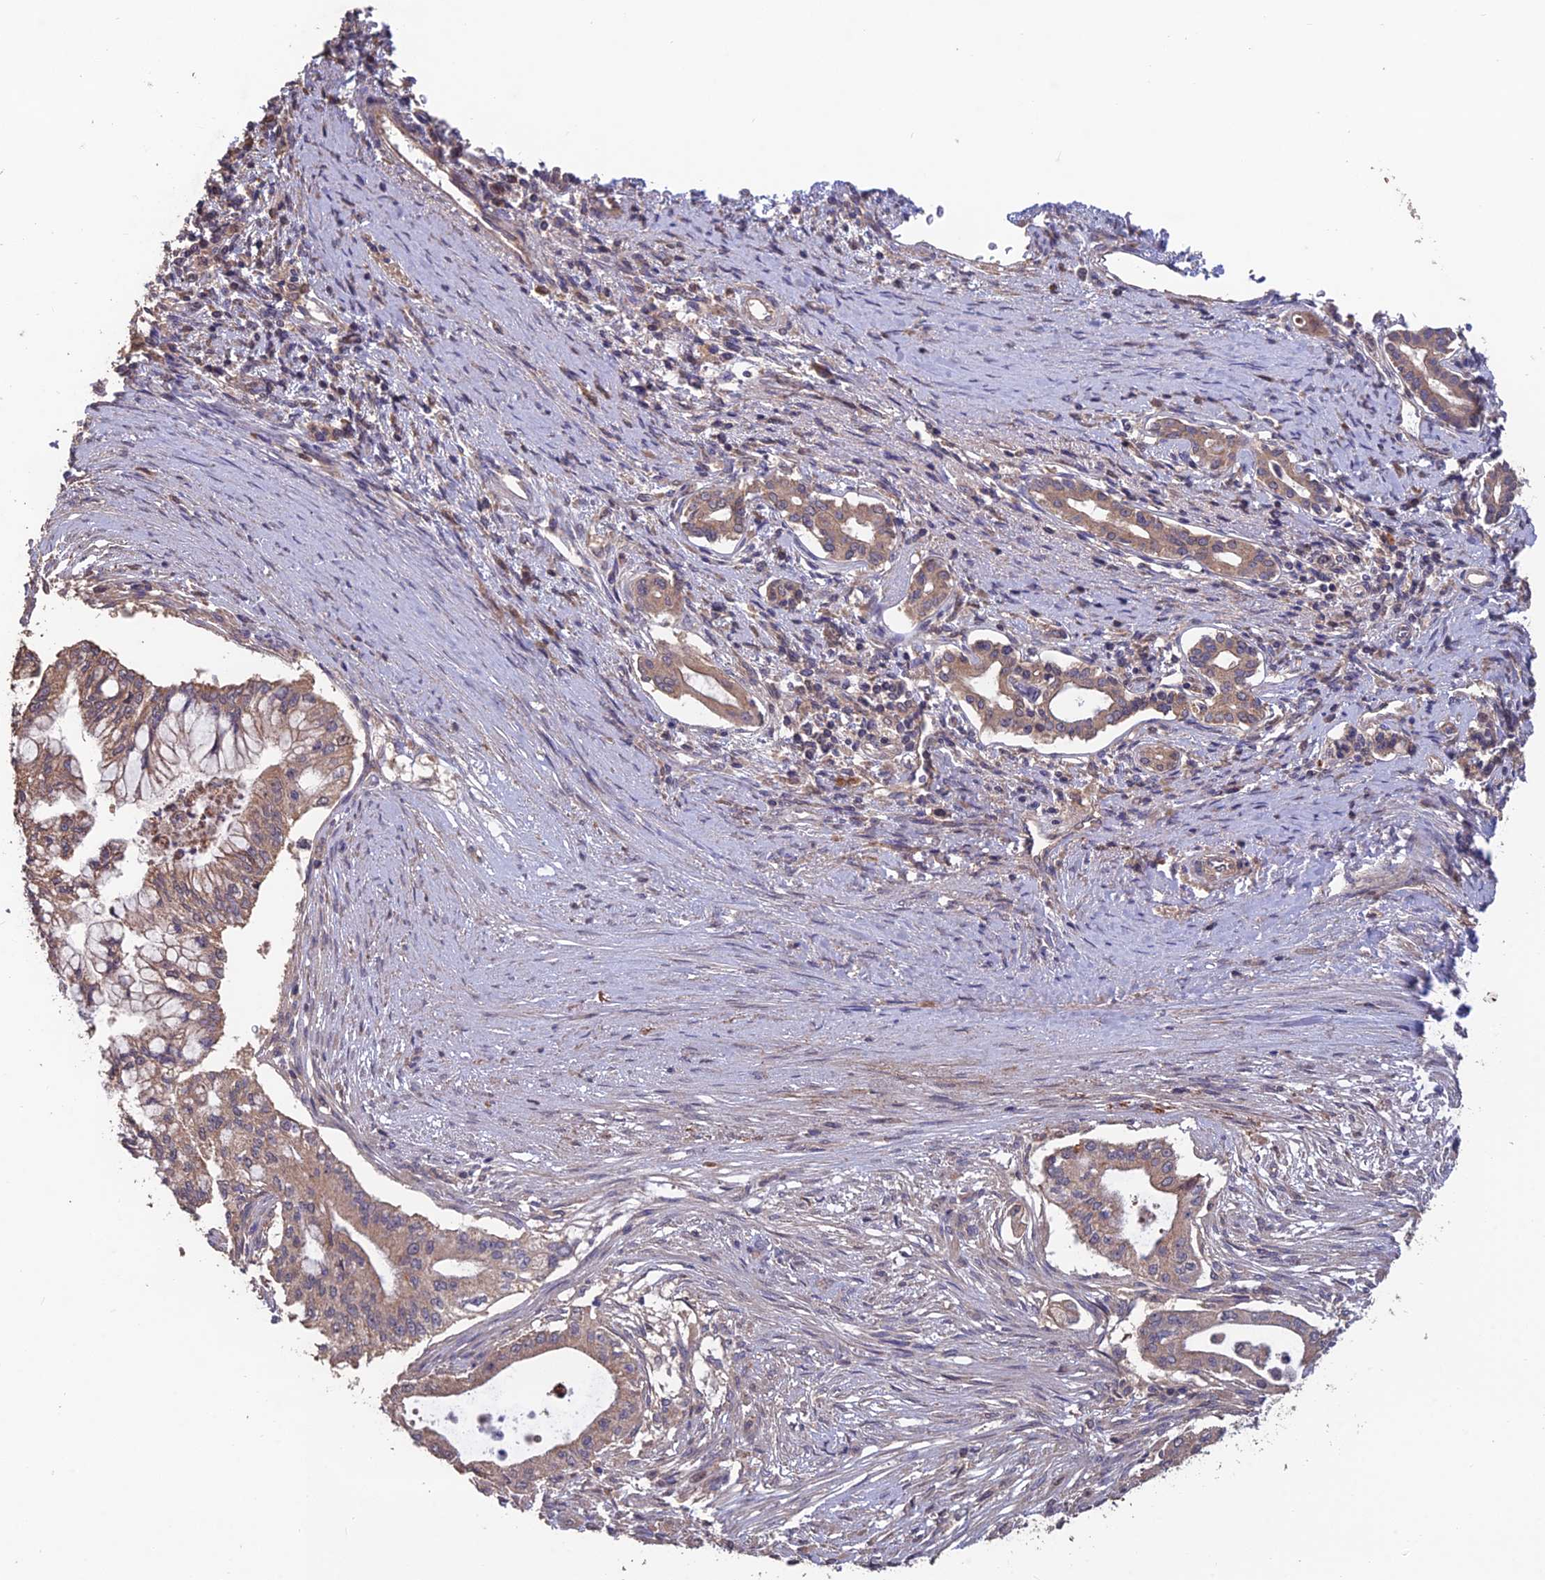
{"staining": {"intensity": "moderate", "quantity": ">75%", "location": "cytoplasmic/membranous"}, "tissue": "pancreatic cancer", "cell_type": "Tumor cells", "image_type": "cancer", "snomed": [{"axis": "morphology", "description": "Adenocarcinoma, NOS"}, {"axis": "topography", "description": "Pancreas"}], "caption": "Tumor cells show moderate cytoplasmic/membranous staining in approximately >75% of cells in adenocarcinoma (pancreatic).", "gene": "SHISA5", "patient": {"sex": "male", "age": 46}}